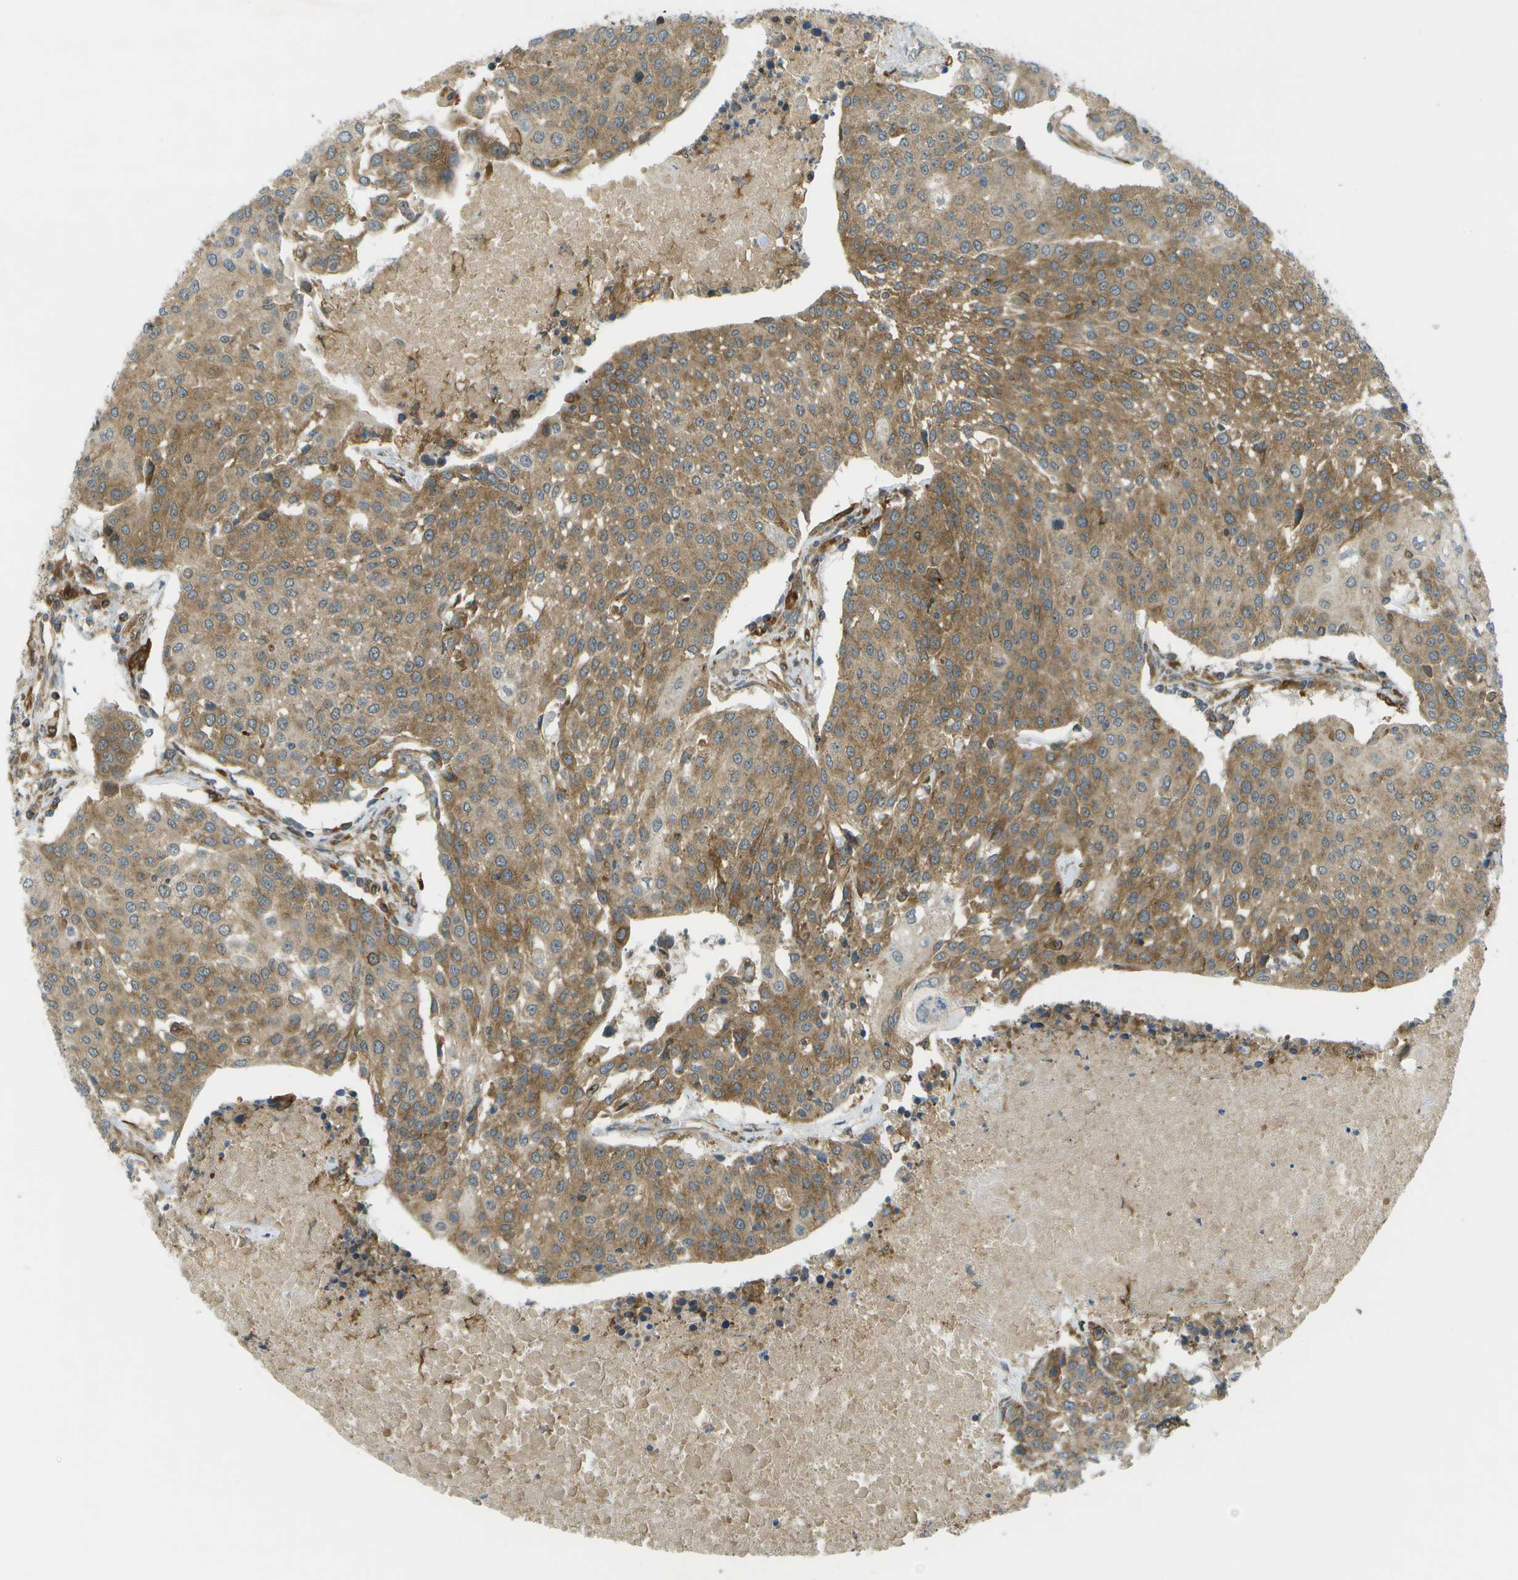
{"staining": {"intensity": "moderate", "quantity": ">75%", "location": "cytoplasmic/membranous"}, "tissue": "urothelial cancer", "cell_type": "Tumor cells", "image_type": "cancer", "snomed": [{"axis": "morphology", "description": "Urothelial carcinoma, High grade"}, {"axis": "topography", "description": "Urinary bladder"}], "caption": "Tumor cells display moderate cytoplasmic/membranous staining in about >75% of cells in urothelial carcinoma (high-grade).", "gene": "TMTC1", "patient": {"sex": "female", "age": 85}}